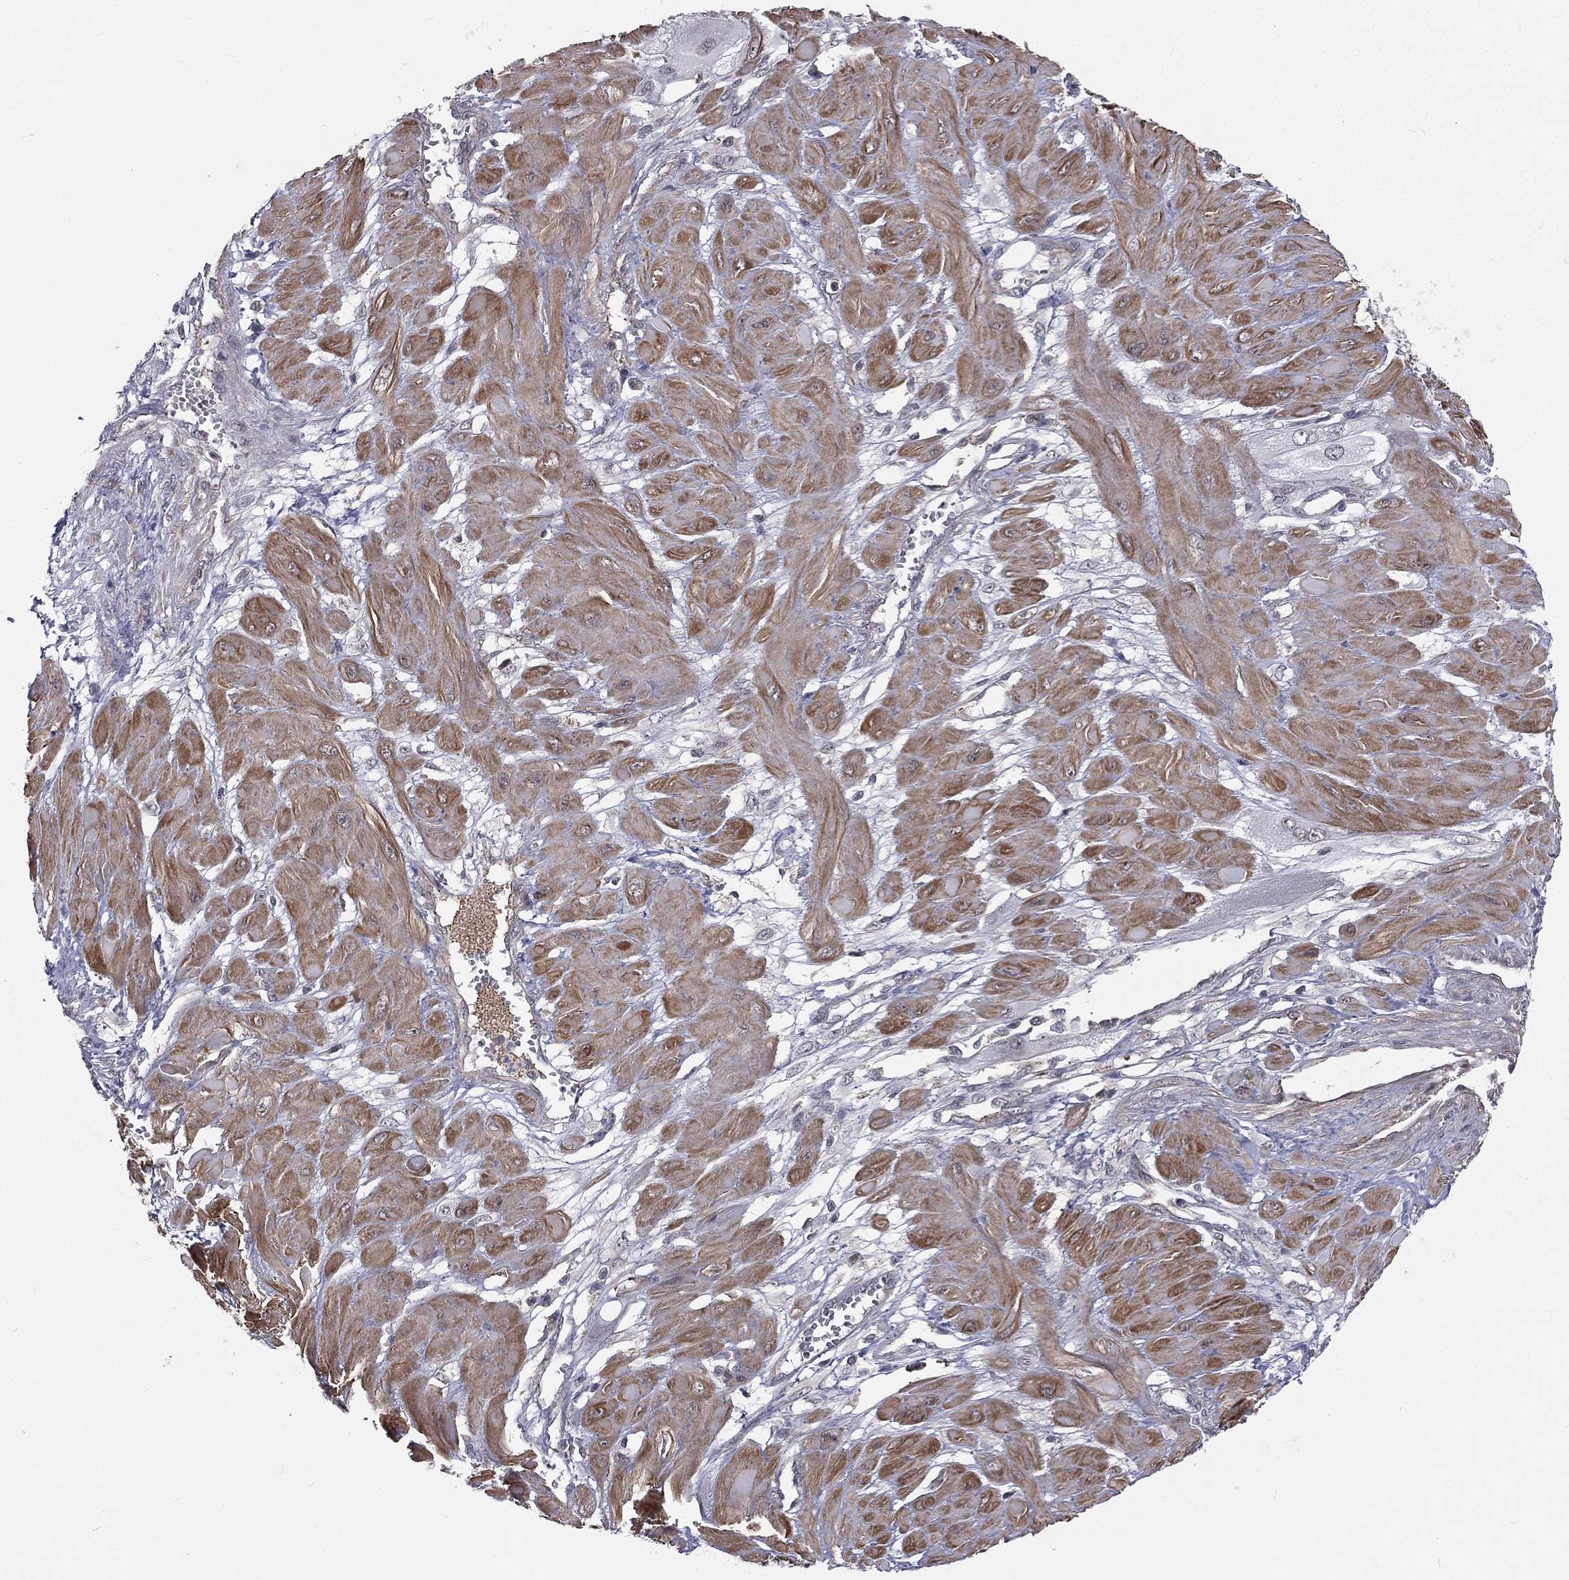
{"staining": {"intensity": "negative", "quantity": "none", "location": "none"}, "tissue": "cervical cancer", "cell_type": "Tumor cells", "image_type": "cancer", "snomed": [{"axis": "morphology", "description": "Squamous cell carcinoma, NOS"}, {"axis": "topography", "description": "Cervix"}], "caption": "Tumor cells are negative for protein expression in human cervical squamous cell carcinoma.", "gene": "MORC2", "patient": {"sex": "female", "age": 34}}